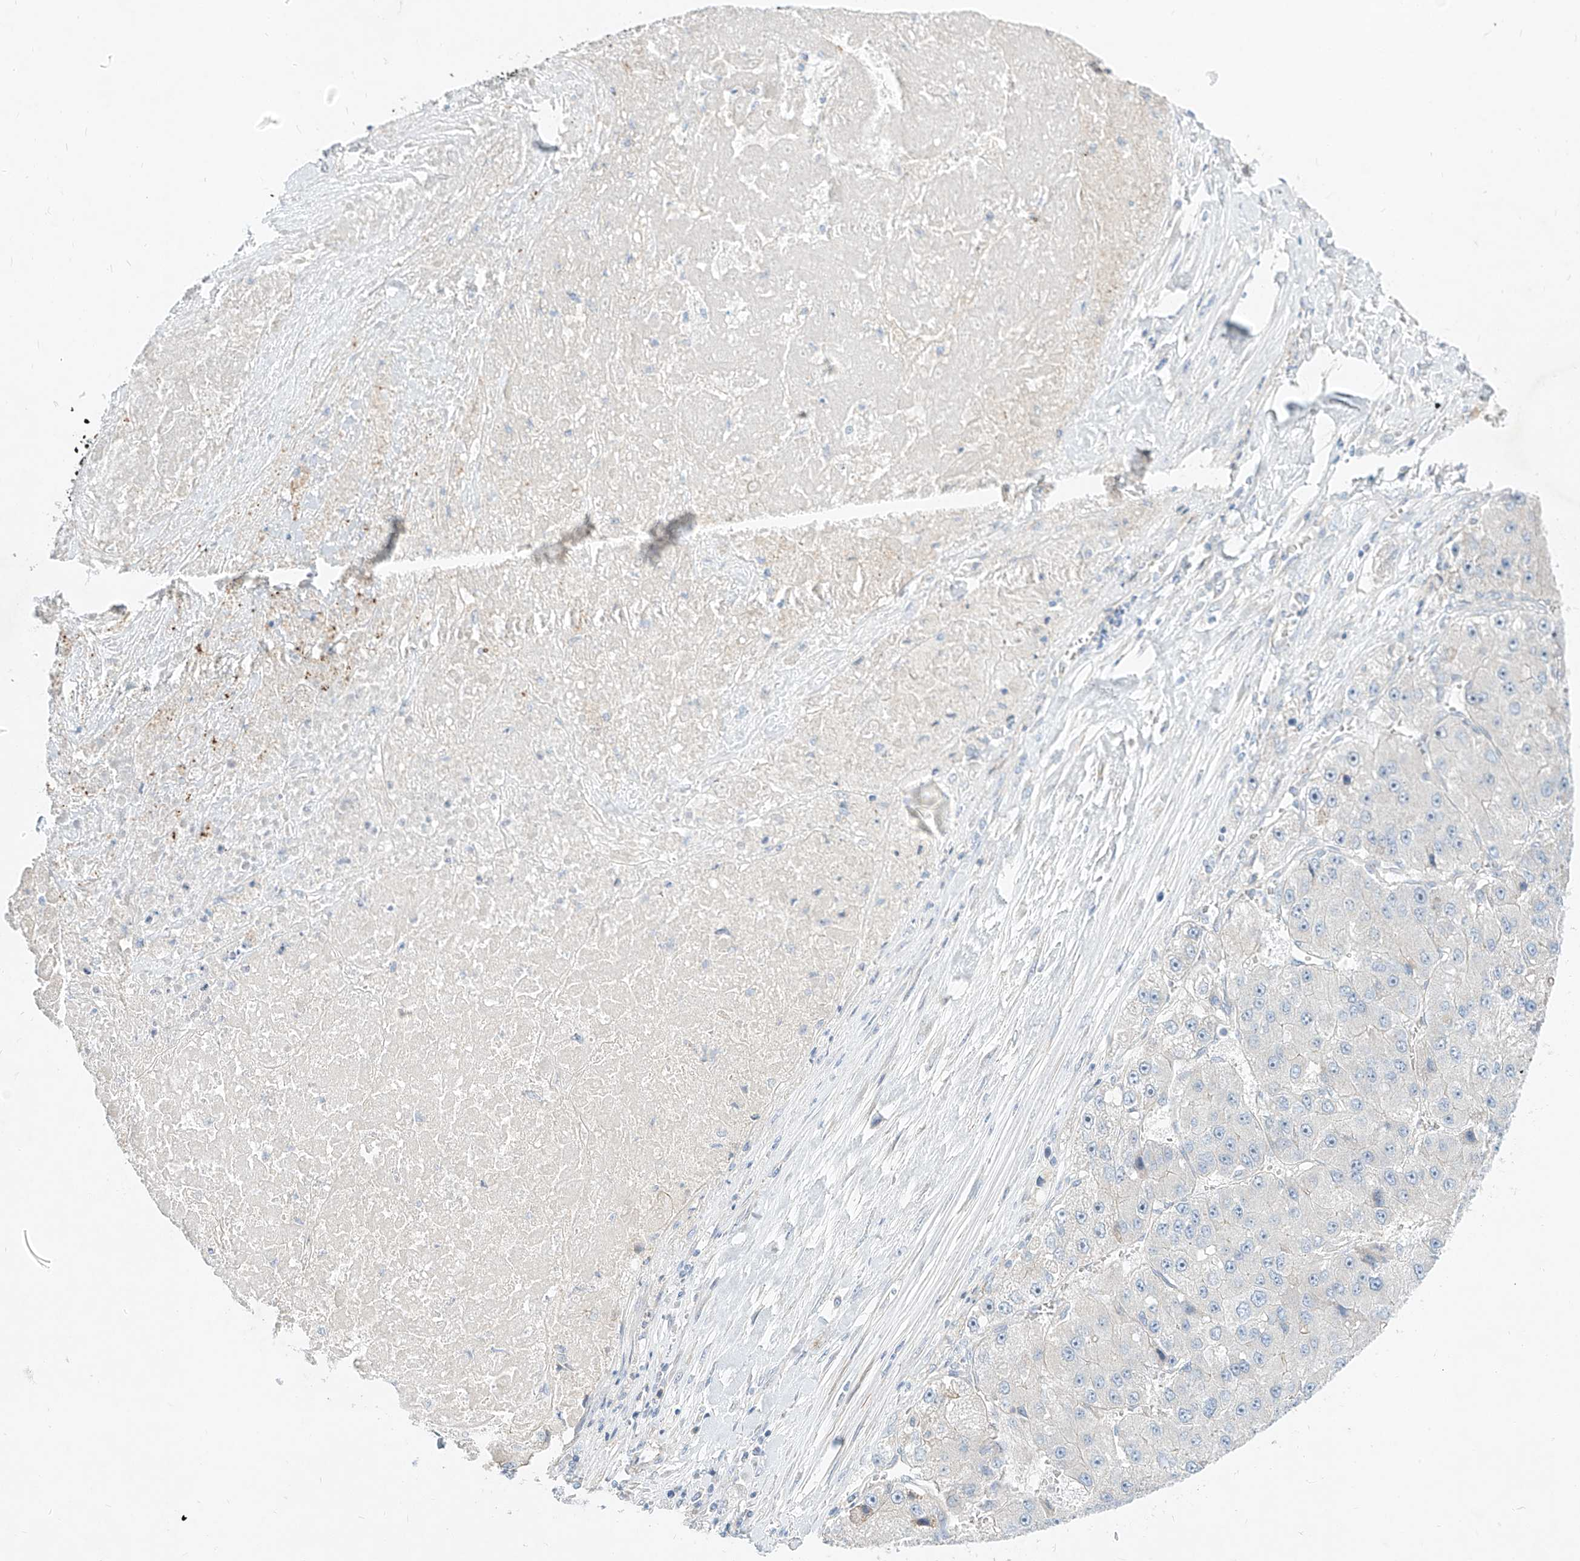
{"staining": {"intensity": "negative", "quantity": "none", "location": "none"}, "tissue": "liver cancer", "cell_type": "Tumor cells", "image_type": "cancer", "snomed": [{"axis": "morphology", "description": "Carcinoma, Hepatocellular, NOS"}, {"axis": "topography", "description": "Liver"}], "caption": "Hepatocellular carcinoma (liver) was stained to show a protein in brown. There is no significant expression in tumor cells.", "gene": "AJM1", "patient": {"sex": "female", "age": 73}}